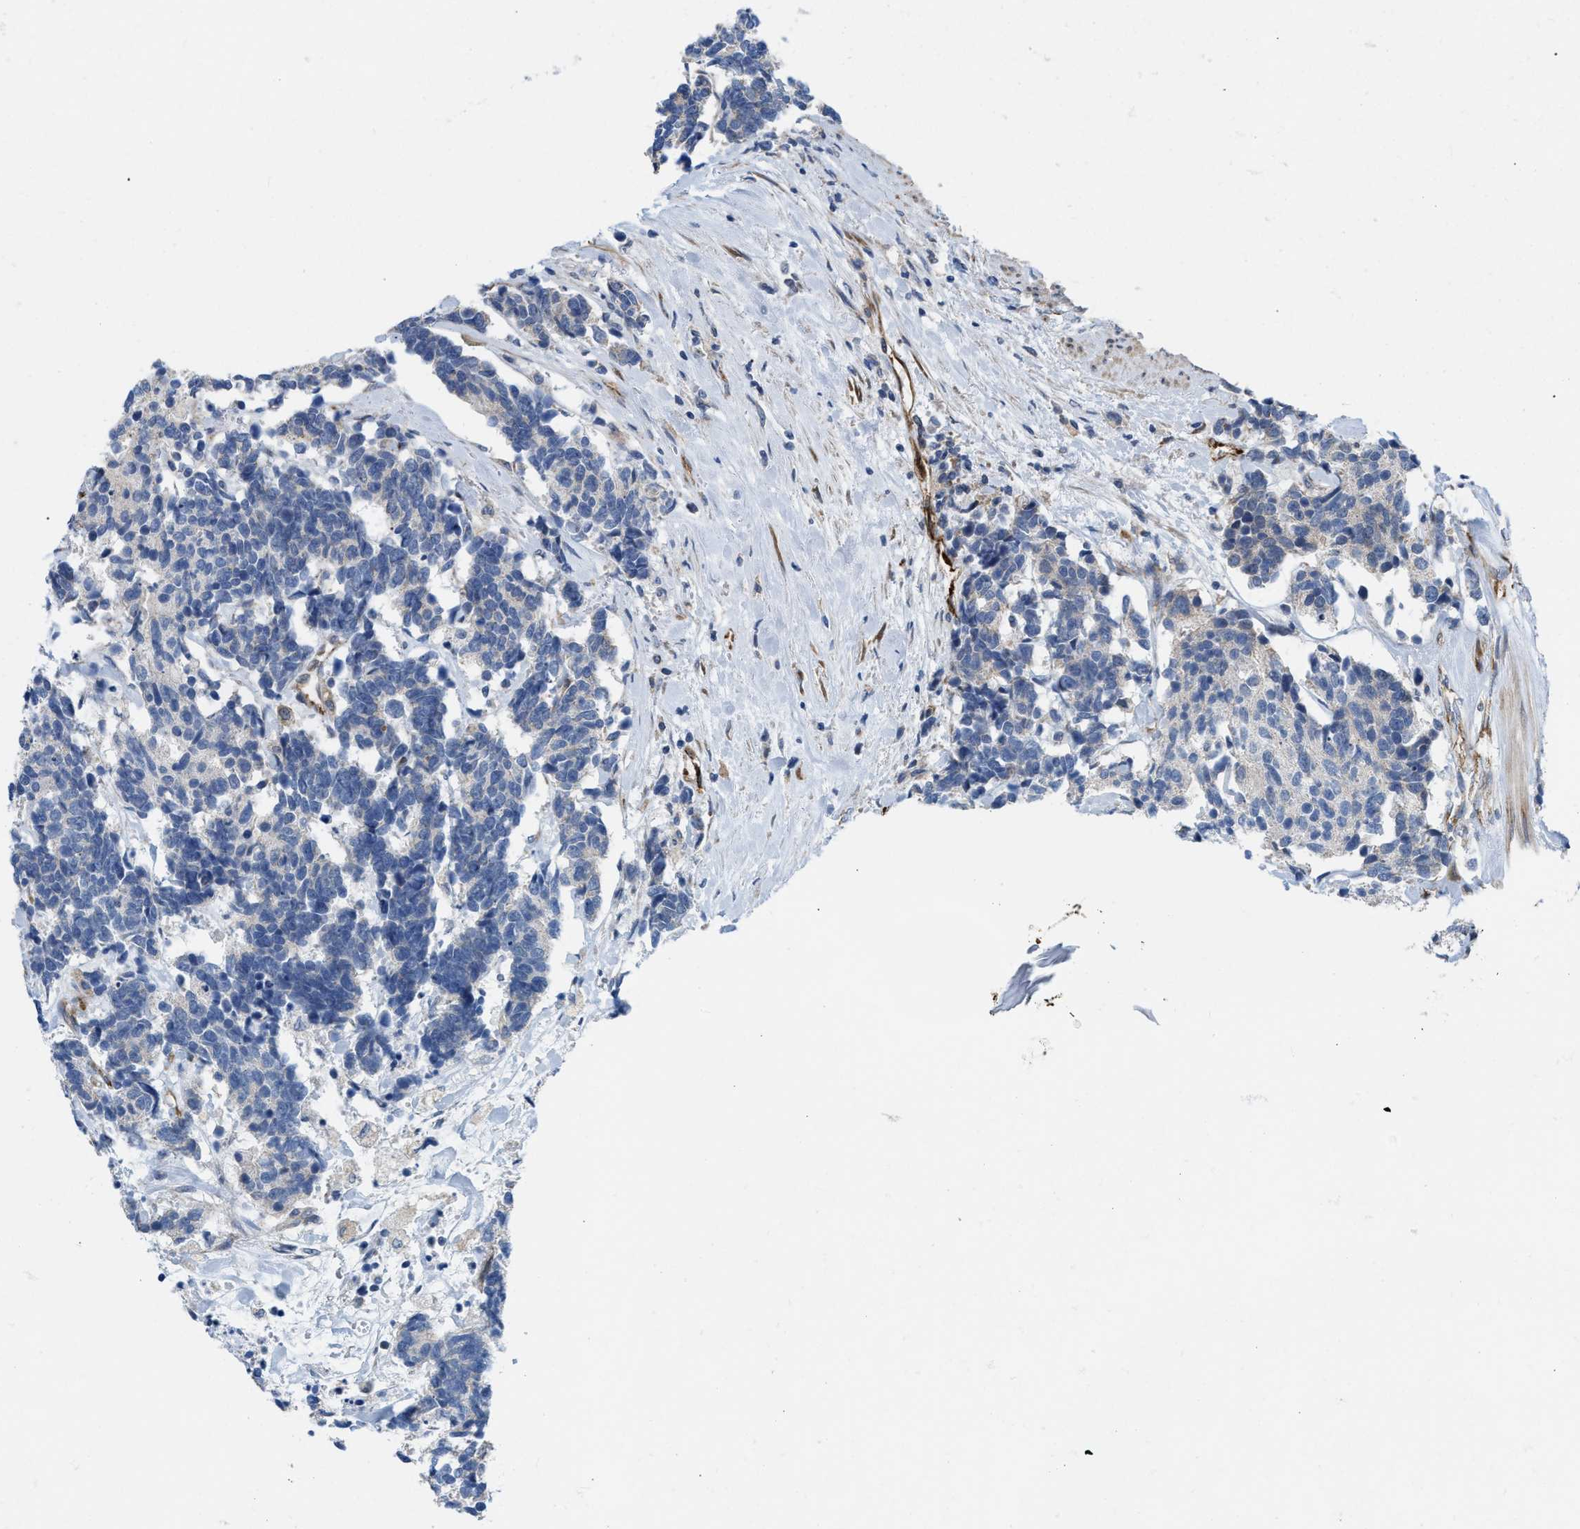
{"staining": {"intensity": "negative", "quantity": "none", "location": "none"}, "tissue": "carcinoid", "cell_type": "Tumor cells", "image_type": "cancer", "snomed": [{"axis": "morphology", "description": "Carcinoma, NOS"}, {"axis": "morphology", "description": "Carcinoid, malignant, NOS"}, {"axis": "topography", "description": "Urinary bladder"}], "caption": "An image of human carcinoid is negative for staining in tumor cells.", "gene": "EOGT", "patient": {"sex": "male", "age": 57}}